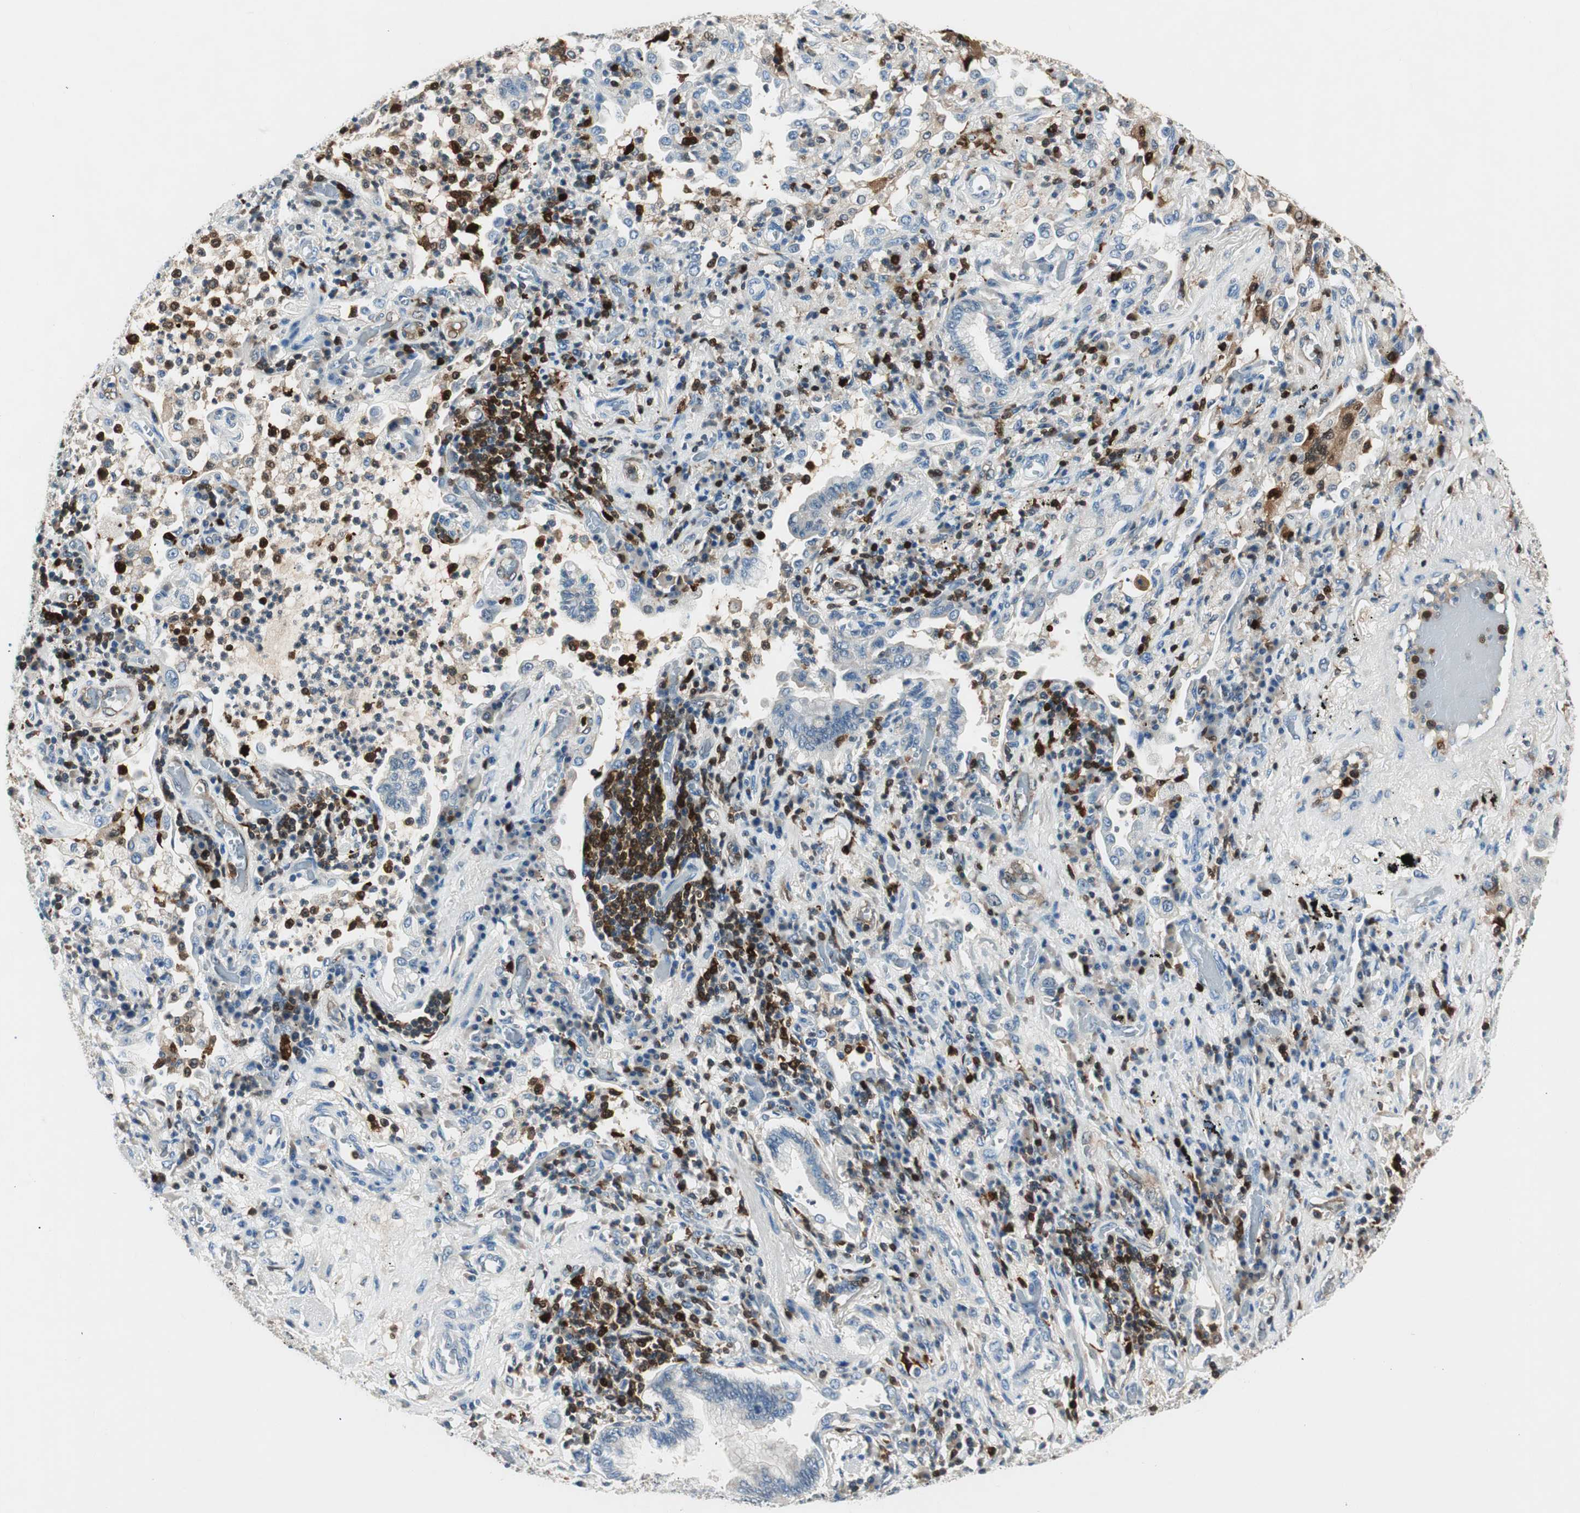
{"staining": {"intensity": "negative", "quantity": "none", "location": "none"}, "tissue": "lung cancer", "cell_type": "Tumor cells", "image_type": "cancer", "snomed": [{"axis": "morphology", "description": "Normal tissue, NOS"}, {"axis": "morphology", "description": "Adenocarcinoma, NOS"}, {"axis": "topography", "description": "Bronchus"}, {"axis": "topography", "description": "Lung"}], "caption": "DAB (3,3'-diaminobenzidine) immunohistochemical staining of adenocarcinoma (lung) exhibits no significant positivity in tumor cells.", "gene": "COTL1", "patient": {"sex": "female", "age": 70}}